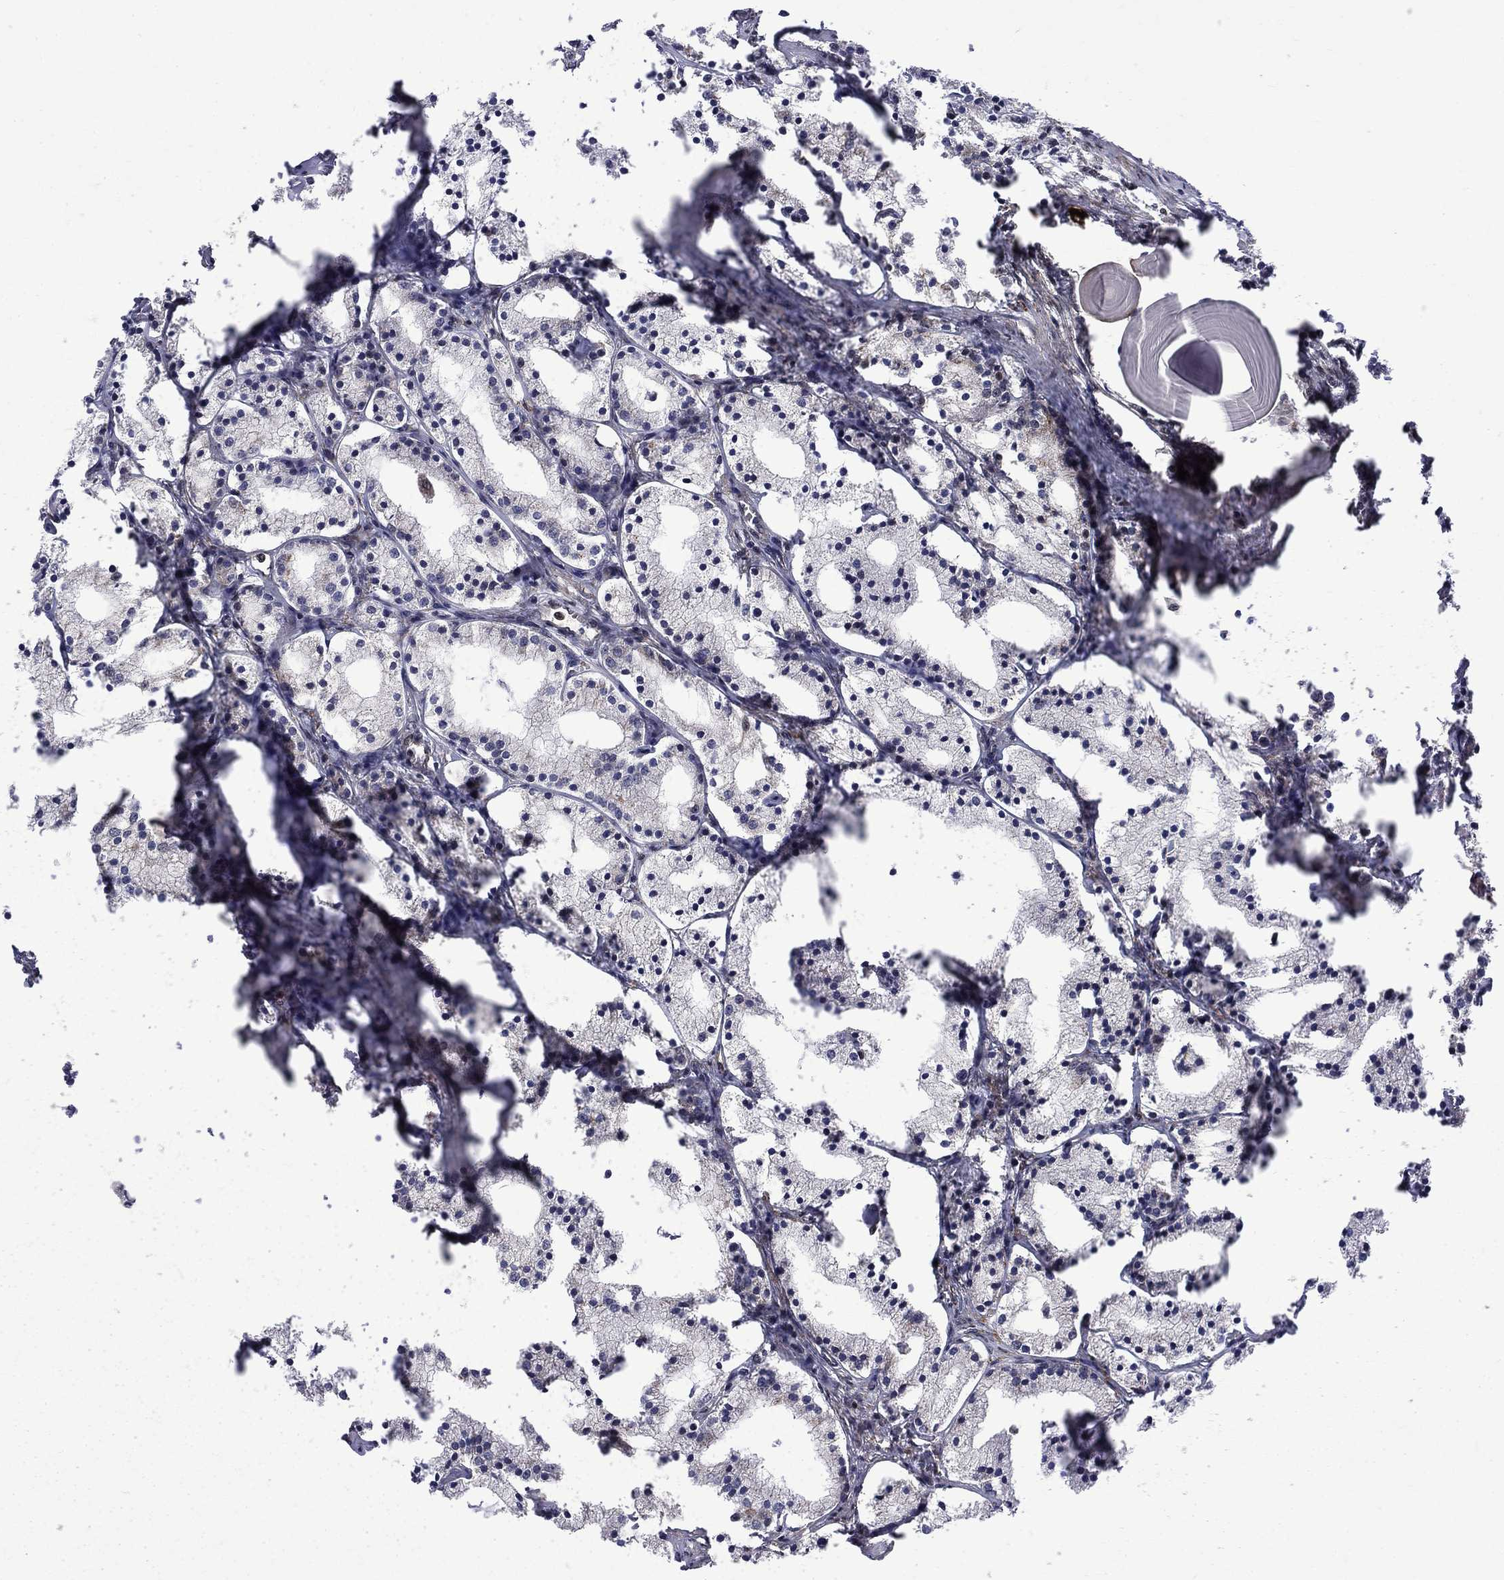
{"staining": {"intensity": "moderate", "quantity": "25%-75%", "location": "cytoplasmic/membranous,nuclear"}, "tissue": "prostate cancer", "cell_type": "Tumor cells", "image_type": "cancer", "snomed": [{"axis": "morphology", "description": "Adenocarcinoma, NOS"}, {"axis": "topography", "description": "Prostate"}], "caption": "Immunohistochemical staining of prostate cancer exhibits medium levels of moderate cytoplasmic/membranous and nuclear expression in approximately 25%-75% of tumor cells.", "gene": "KPNA3", "patient": {"sex": "male", "age": 69}}